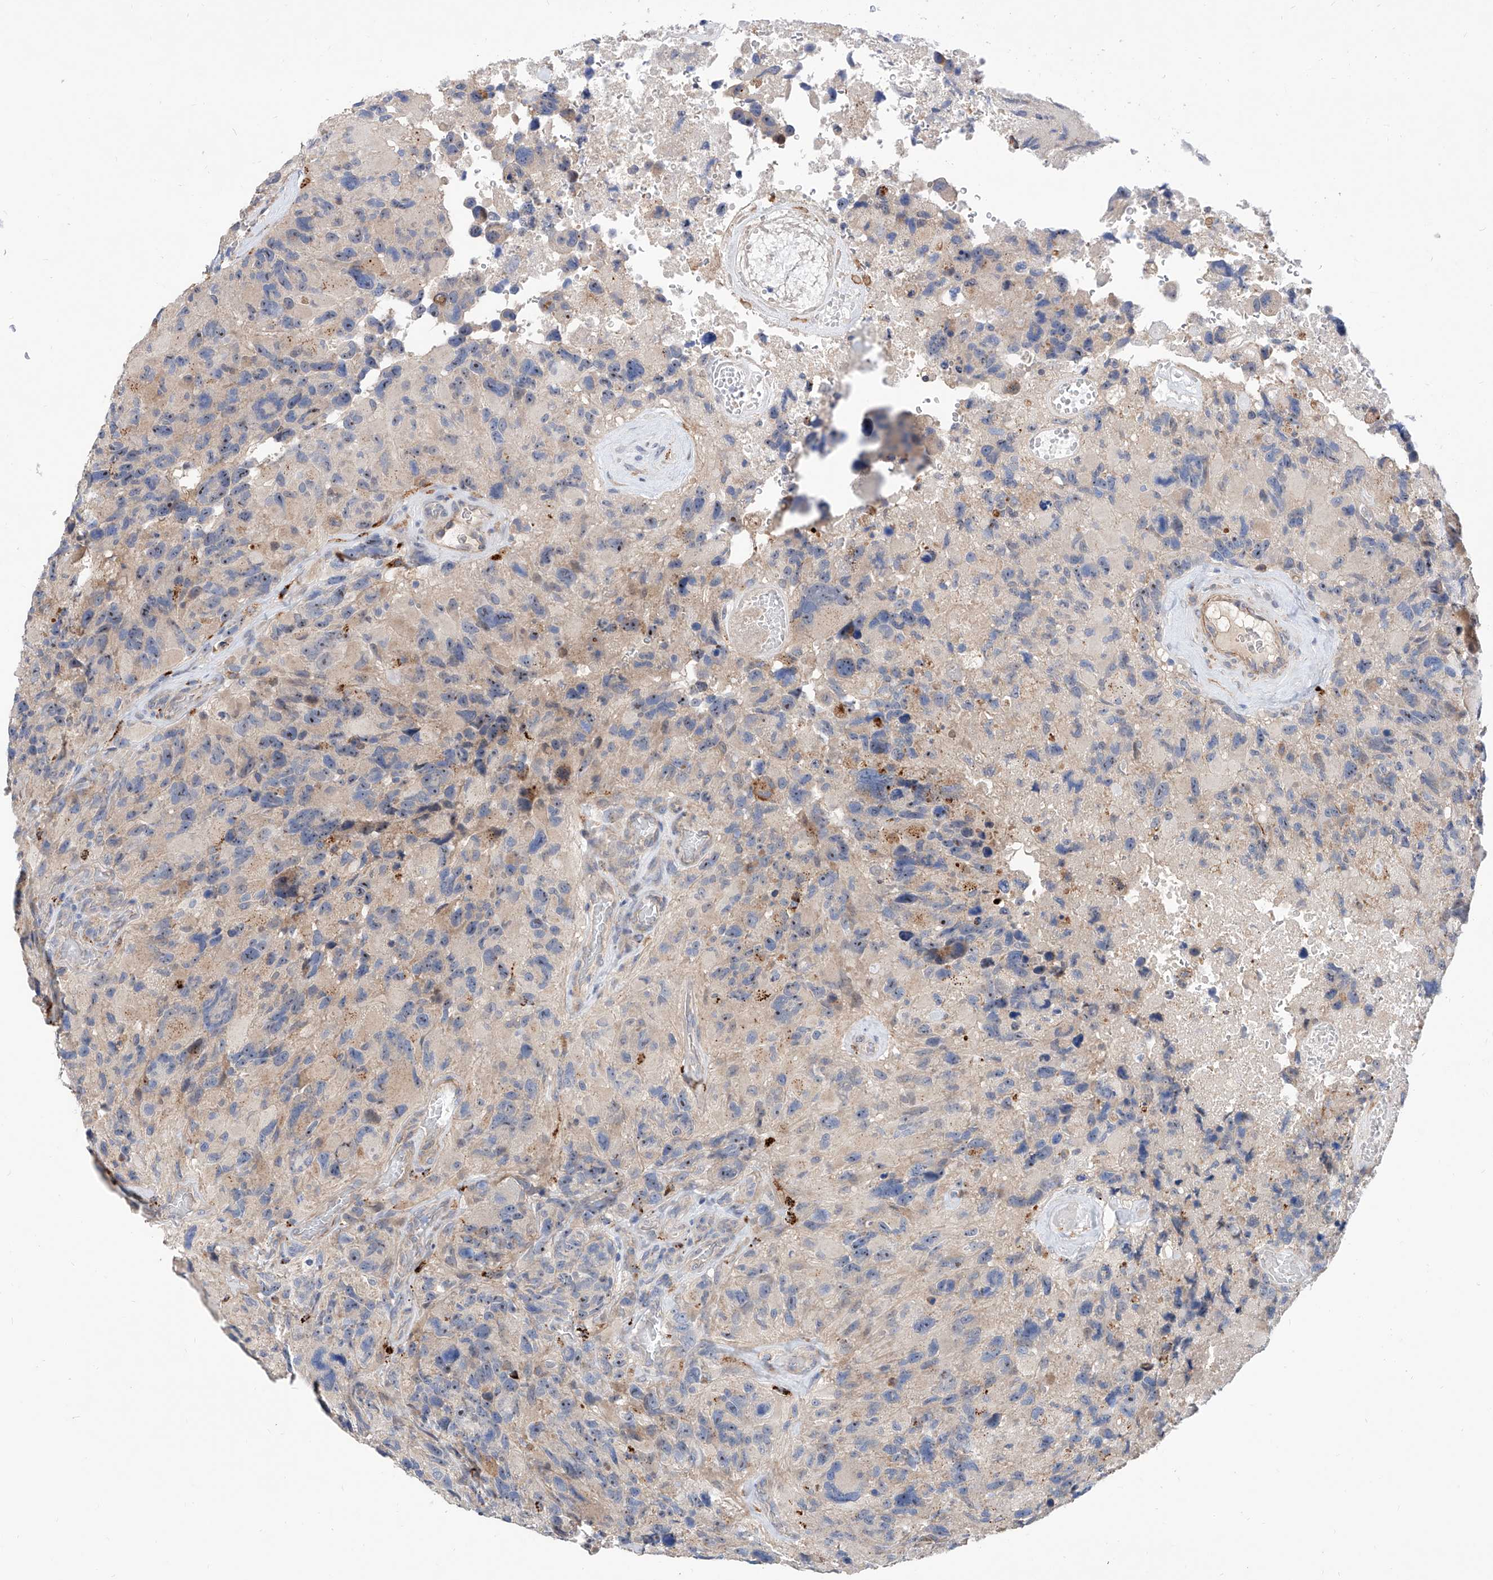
{"staining": {"intensity": "negative", "quantity": "none", "location": "none"}, "tissue": "glioma", "cell_type": "Tumor cells", "image_type": "cancer", "snomed": [{"axis": "morphology", "description": "Glioma, malignant, High grade"}, {"axis": "topography", "description": "Brain"}], "caption": "Immunohistochemistry of glioma exhibits no positivity in tumor cells. (DAB (3,3'-diaminobenzidine) immunohistochemistry with hematoxylin counter stain).", "gene": "MAGEE2", "patient": {"sex": "male", "age": 69}}